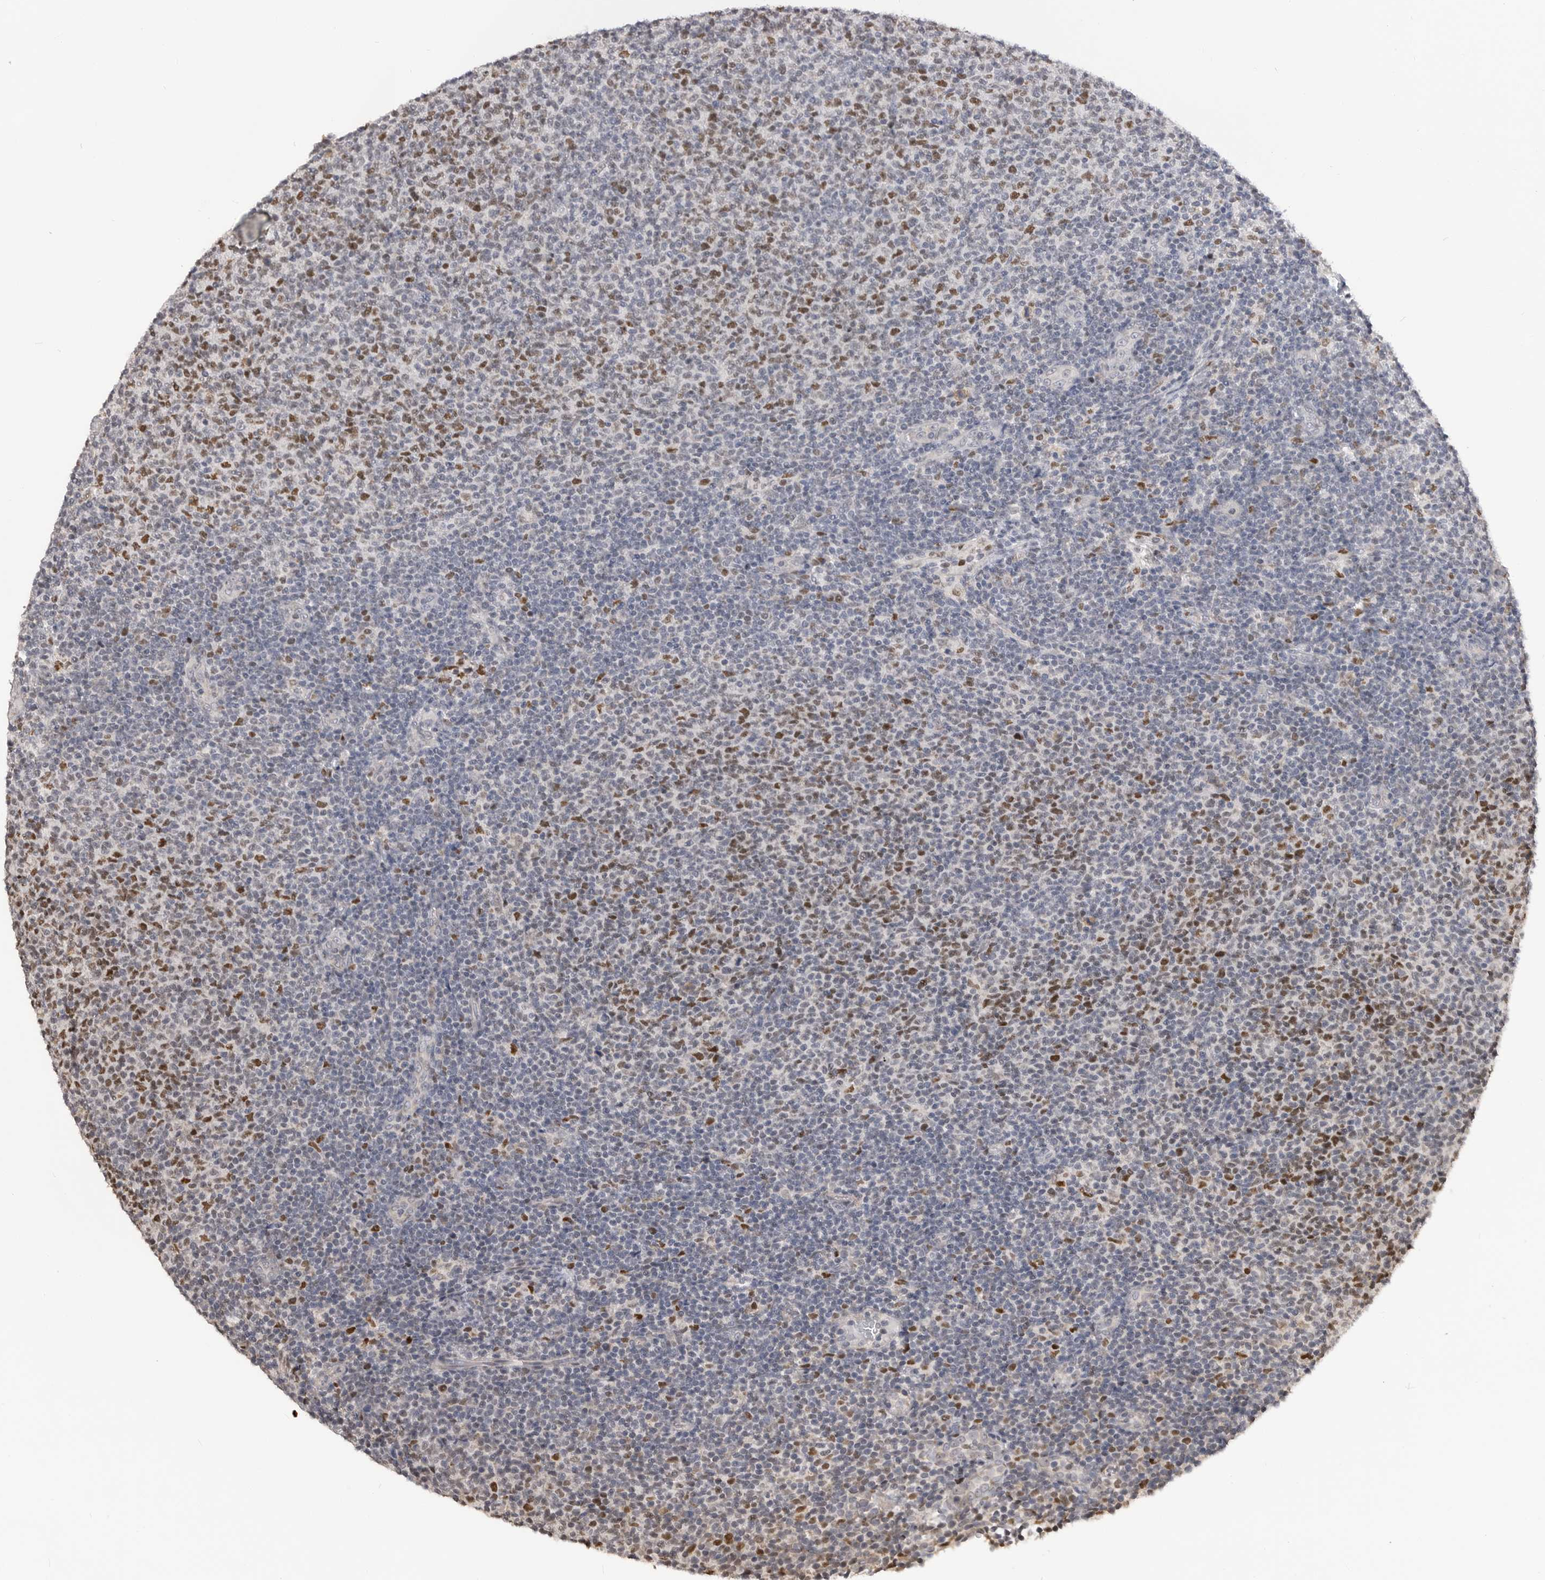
{"staining": {"intensity": "moderate", "quantity": "25%-75%", "location": "nuclear"}, "tissue": "lymphoma", "cell_type": "Tumor cells", "image_type": "cancer", "snomed": [{"axis": "morphology", "description": "Malignant lymphoma, non-Hodgkin's type, Low grade"}, {"axis": "topography", "description": "Lymph node"}], "caption": "There is medium levels of moderate nuclear positivity in tumor cells of malignant lymphoma, non-Hodgkin's type (low-grade), as demonstrated by immunohistochemical staining (brown color).", "gene": "SMARCC1", "patient": {"sex": "male", "age": 66}}